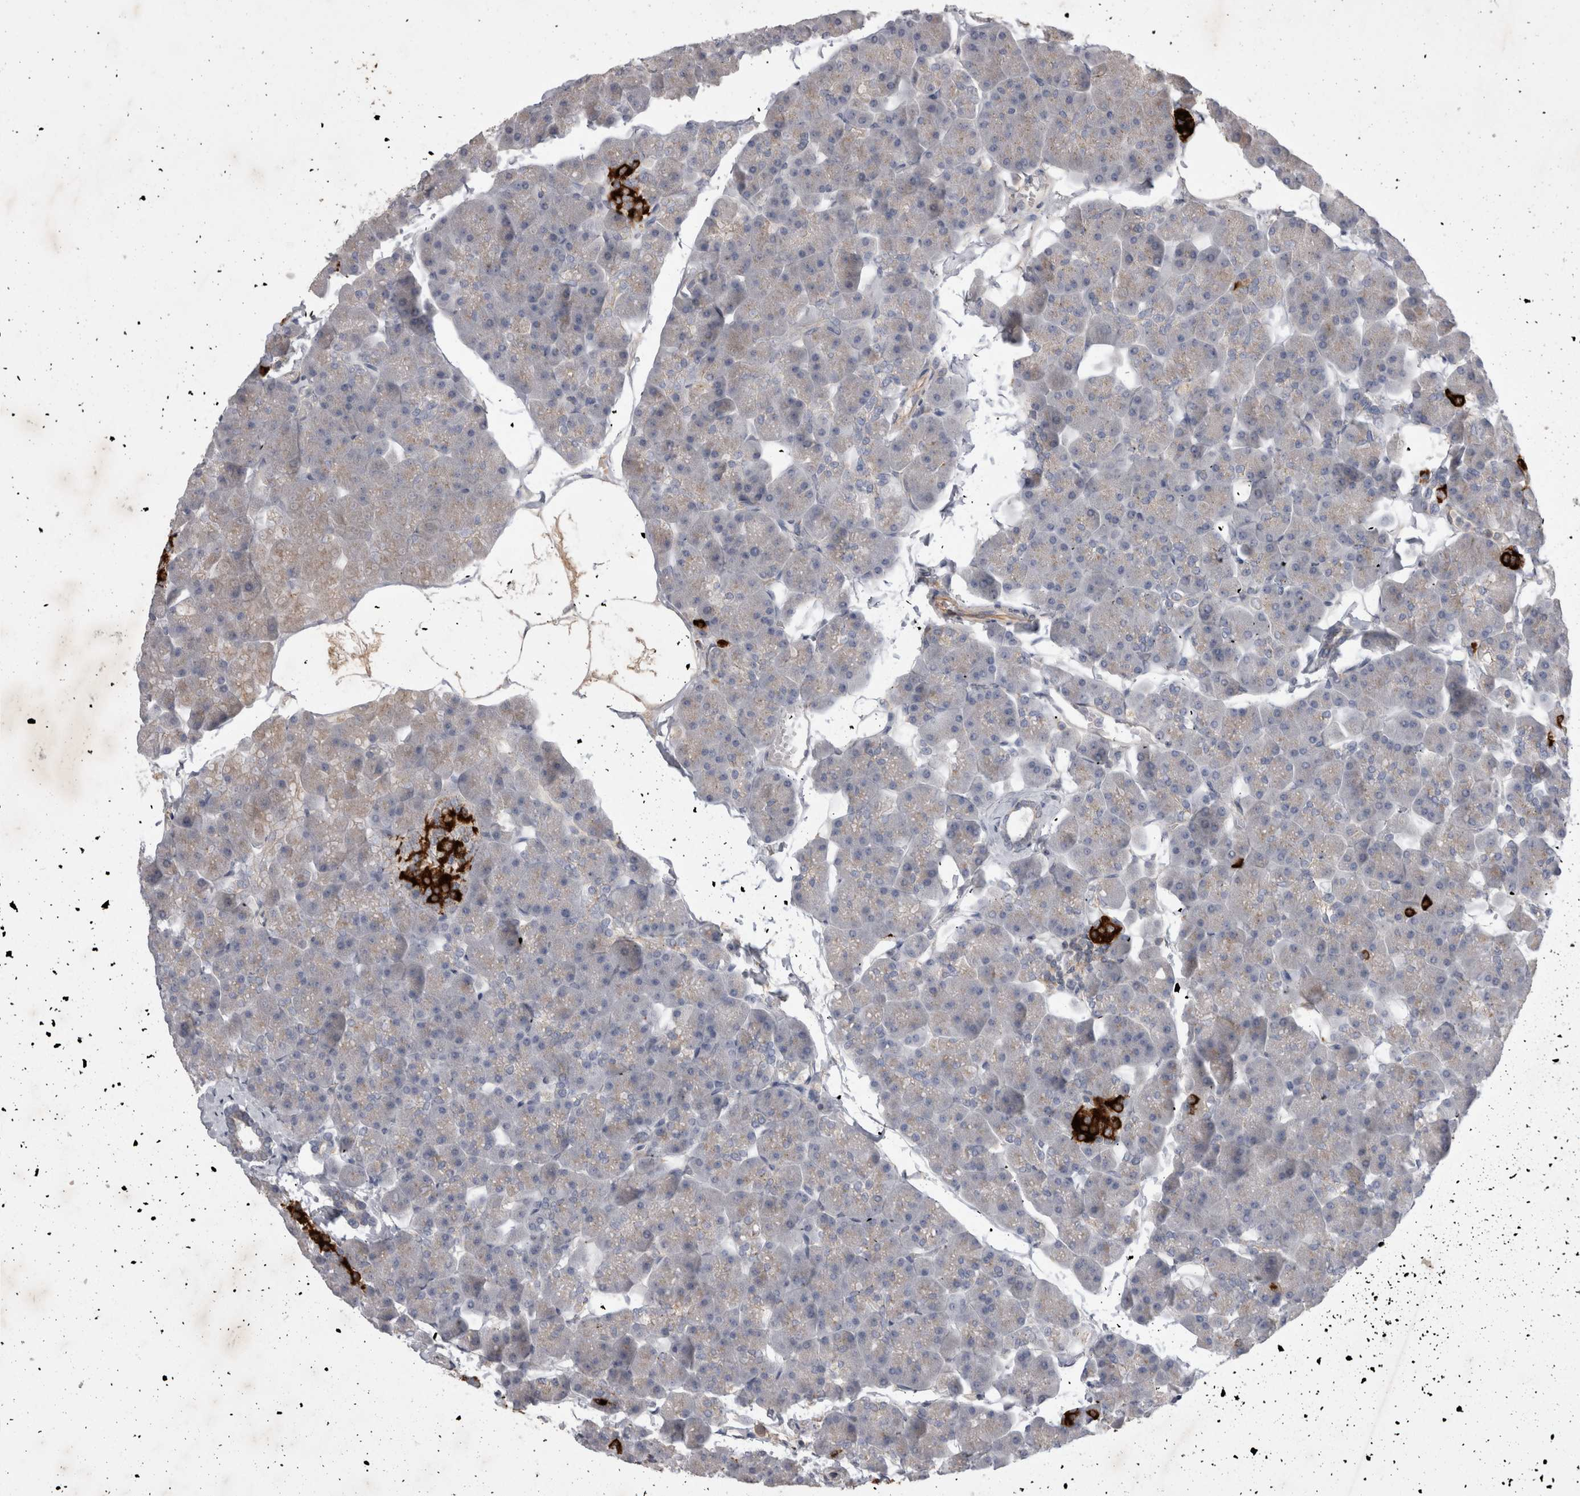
{"staining": {"intensity": "negative", "quantity": "none", "location": "none"}, "tissue": "pancreas", "cell_type": "Exocrine glandular cells", "image_type": "normal", "snomed": [{"axis": "morphology", "description": "Normal tissue, NOS"}, {"axis": "topography", "description": "Pancreas"}], "caption": "Pancreas stained for a protein using IHC displays no staining exocrine glandular cells.", "gene": "STRADB", "patient": {"sex": "male", "age": 35}}